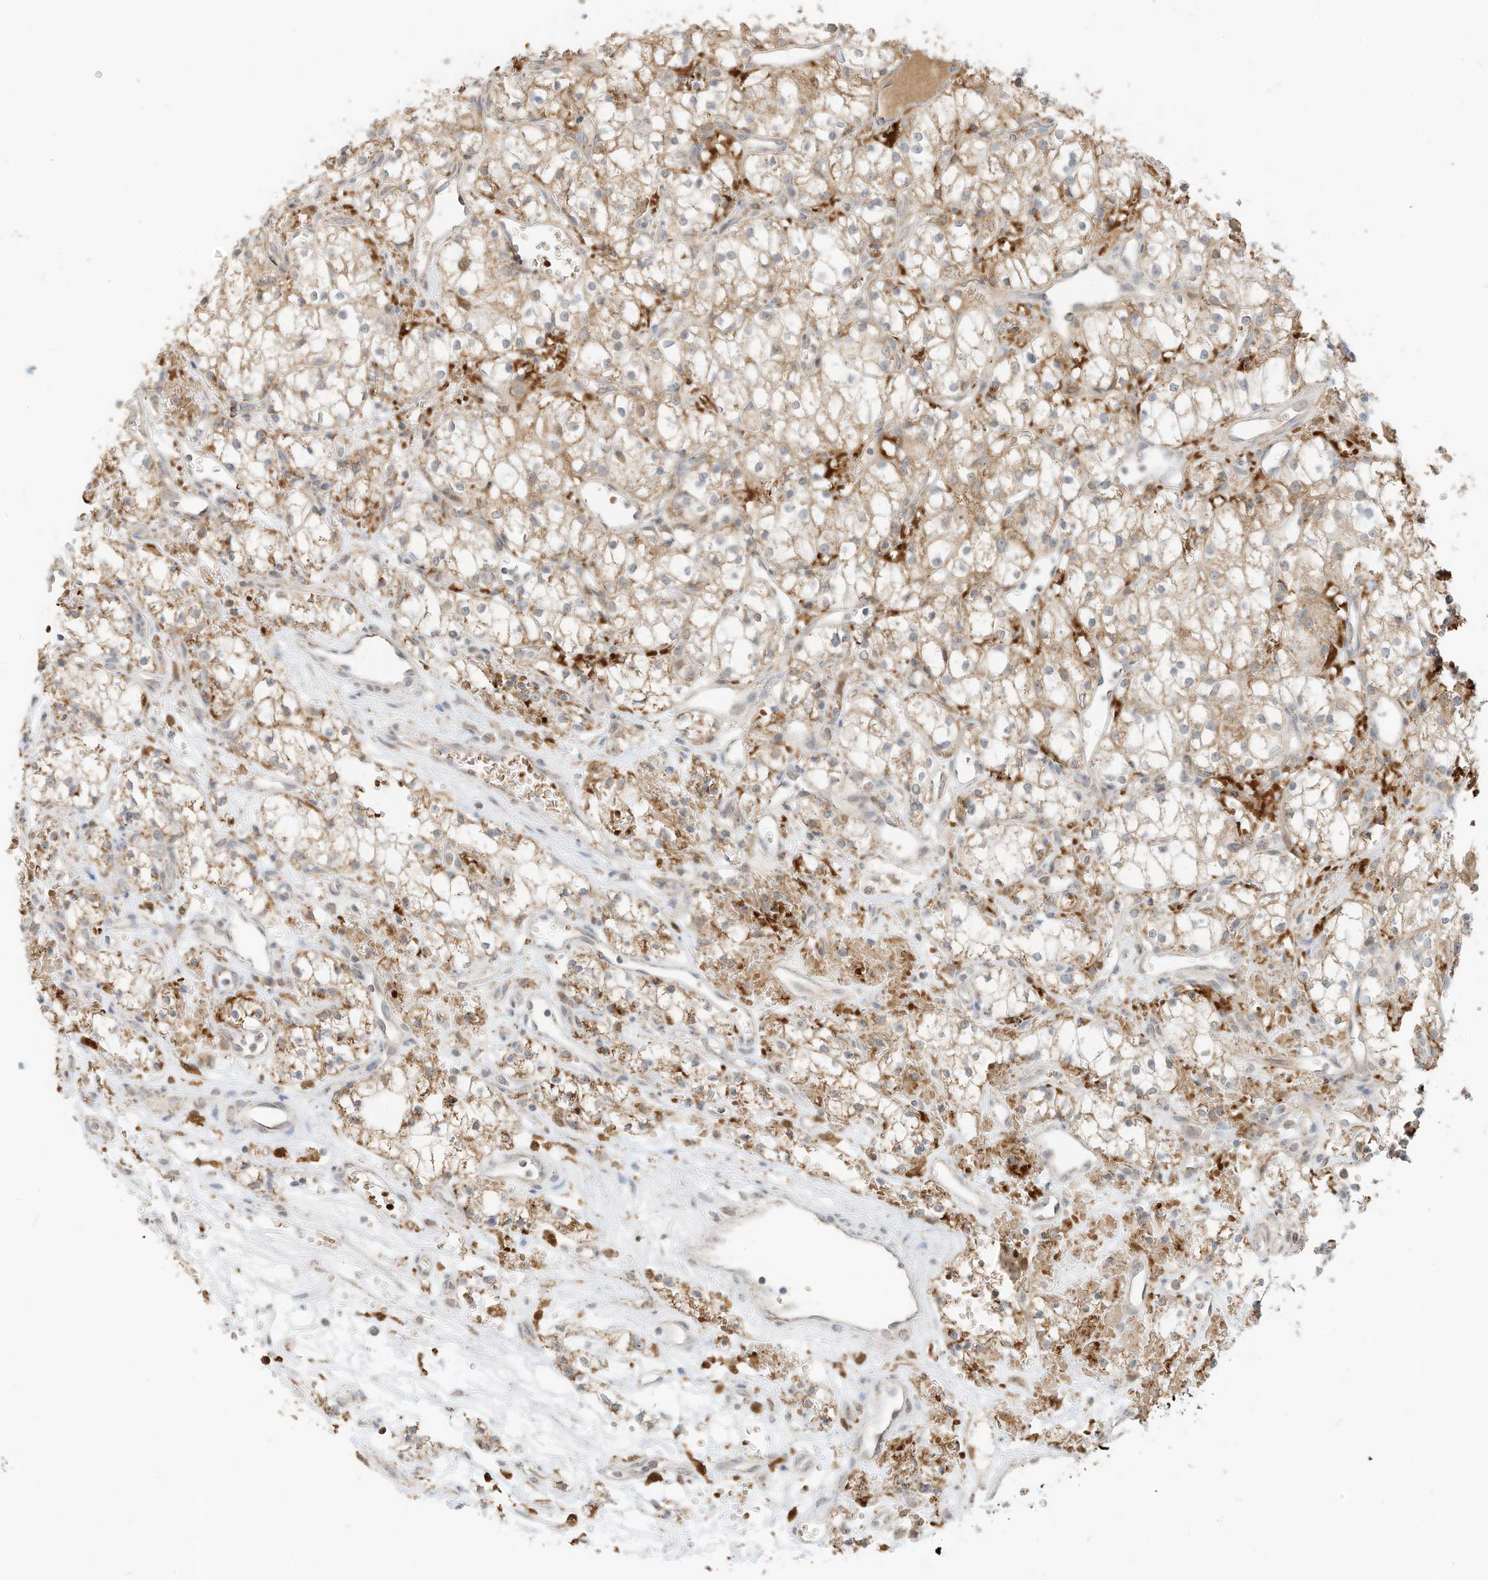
{"staining": {"intensity": "weak", "quantity": ">75%", "location": "cytoplasmic/membranous"}, "tissue": "renal cancer", "cell_type": "Tumor cells", "image_type": "cancer", "snomed": [{"axis": "morphology", "description": "Adenocarcinoma, NOS"}, {"axis": "topography", "description": "Kidney"}], "caption": "This histopathology image reveals IHC staining of human renal adenocarcinoma, with low weak cytoplasmic/membranous staining in about >75% of tumor cells.", "gene": "MTUS2", "patient": {"sex": "male", "age": 59}}